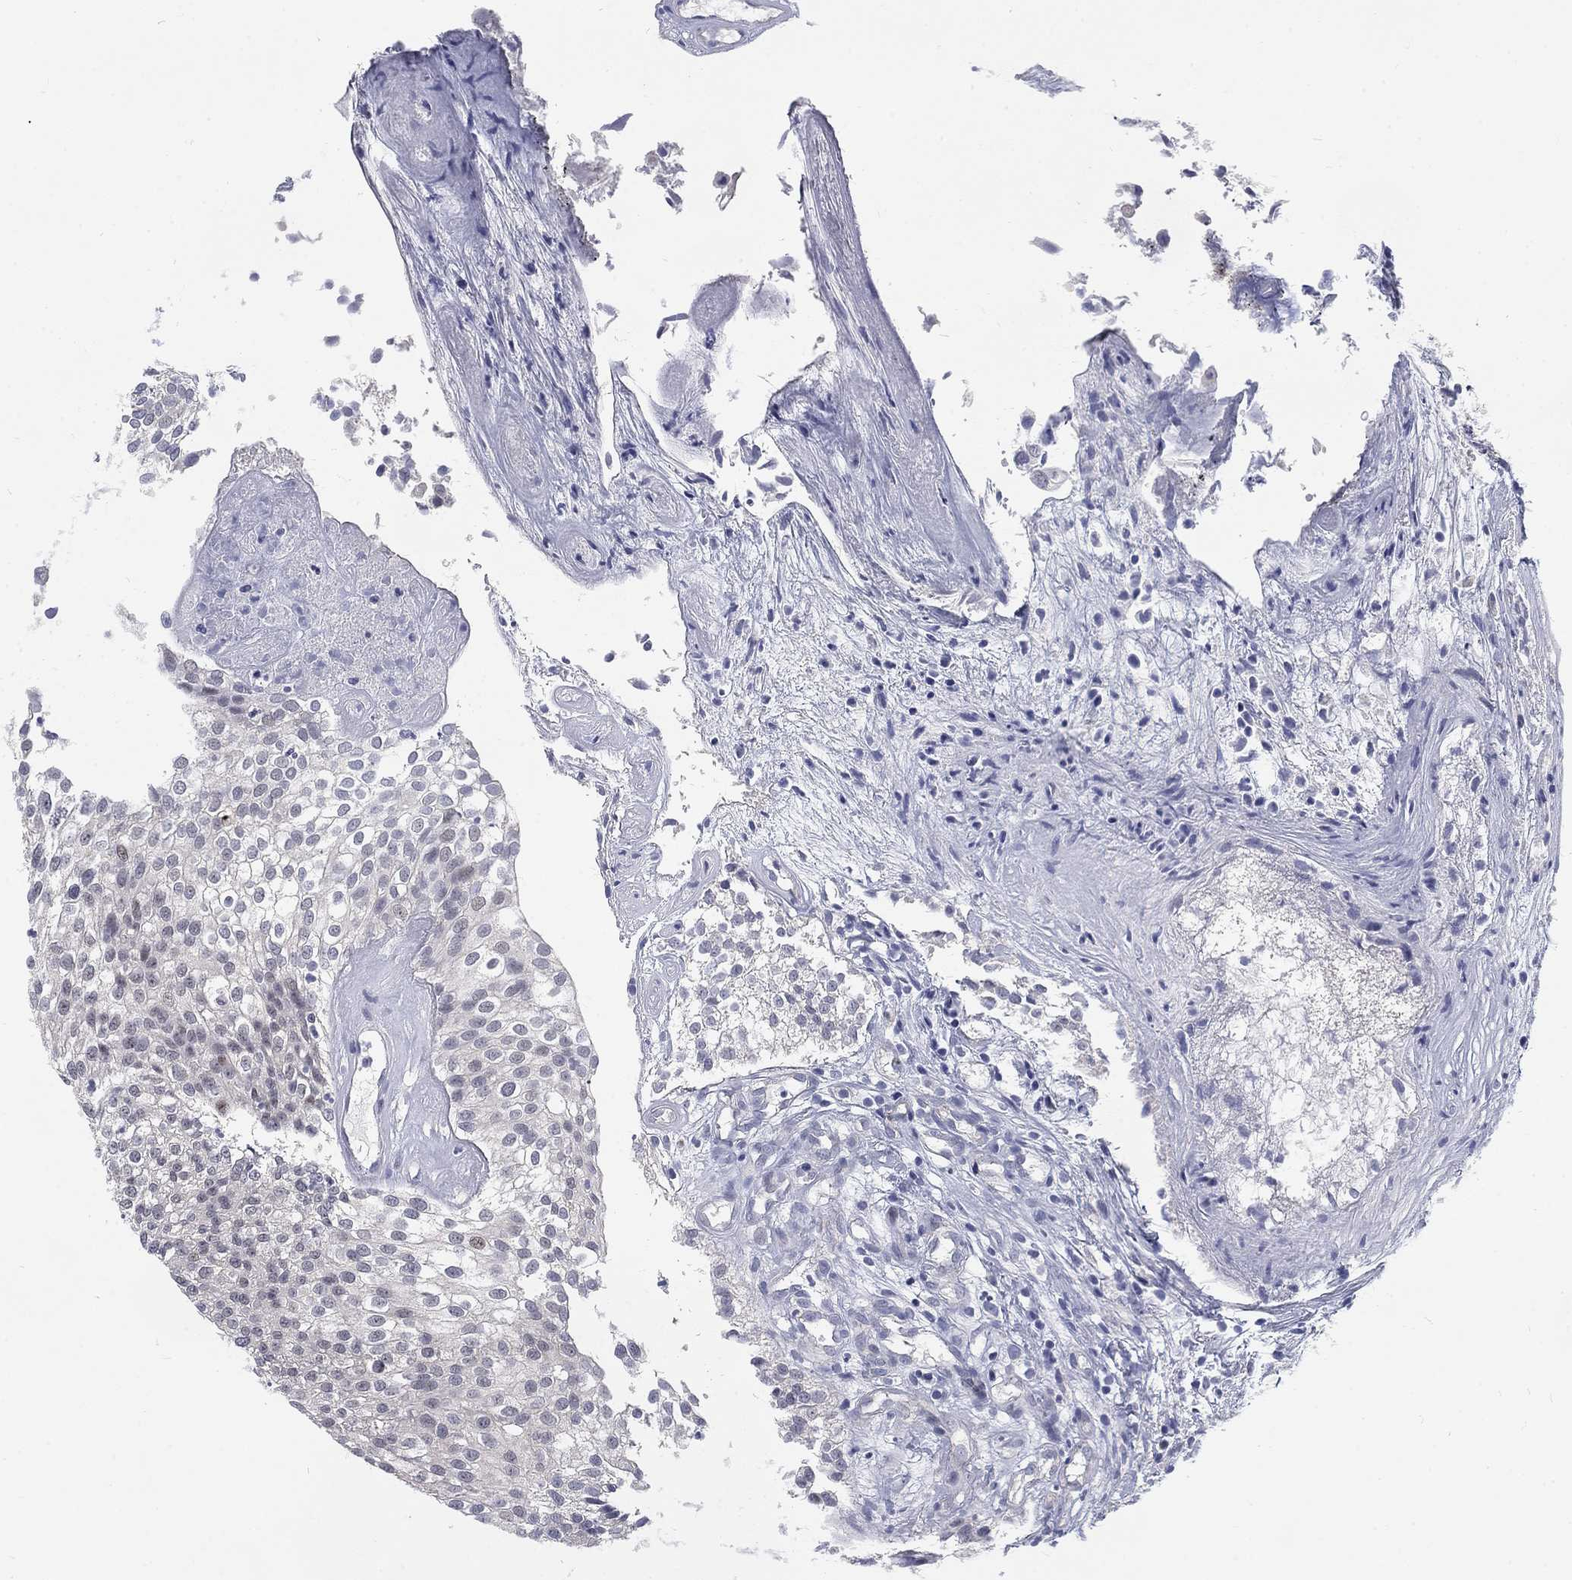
{"staining": {"intensity": "negative", "quantity": "none", "location": "none"}, "tissue": "urothelial cancer", "cell_type": "Tumor cells", "image_type": "cancer", "snomed": [{"axis": "morphology", "description": "Urothelial carcinoma, High grade"}, {"axis": "topography", "description": "Urinary bladder"}], "caption": "The immunohistochemistry micrograph has no significant expression in tumor cells of urothelial carcinoma (high-grade) tissue.", "gene": "PHKA1", "patient": {"sex": "female", "age": 79}}